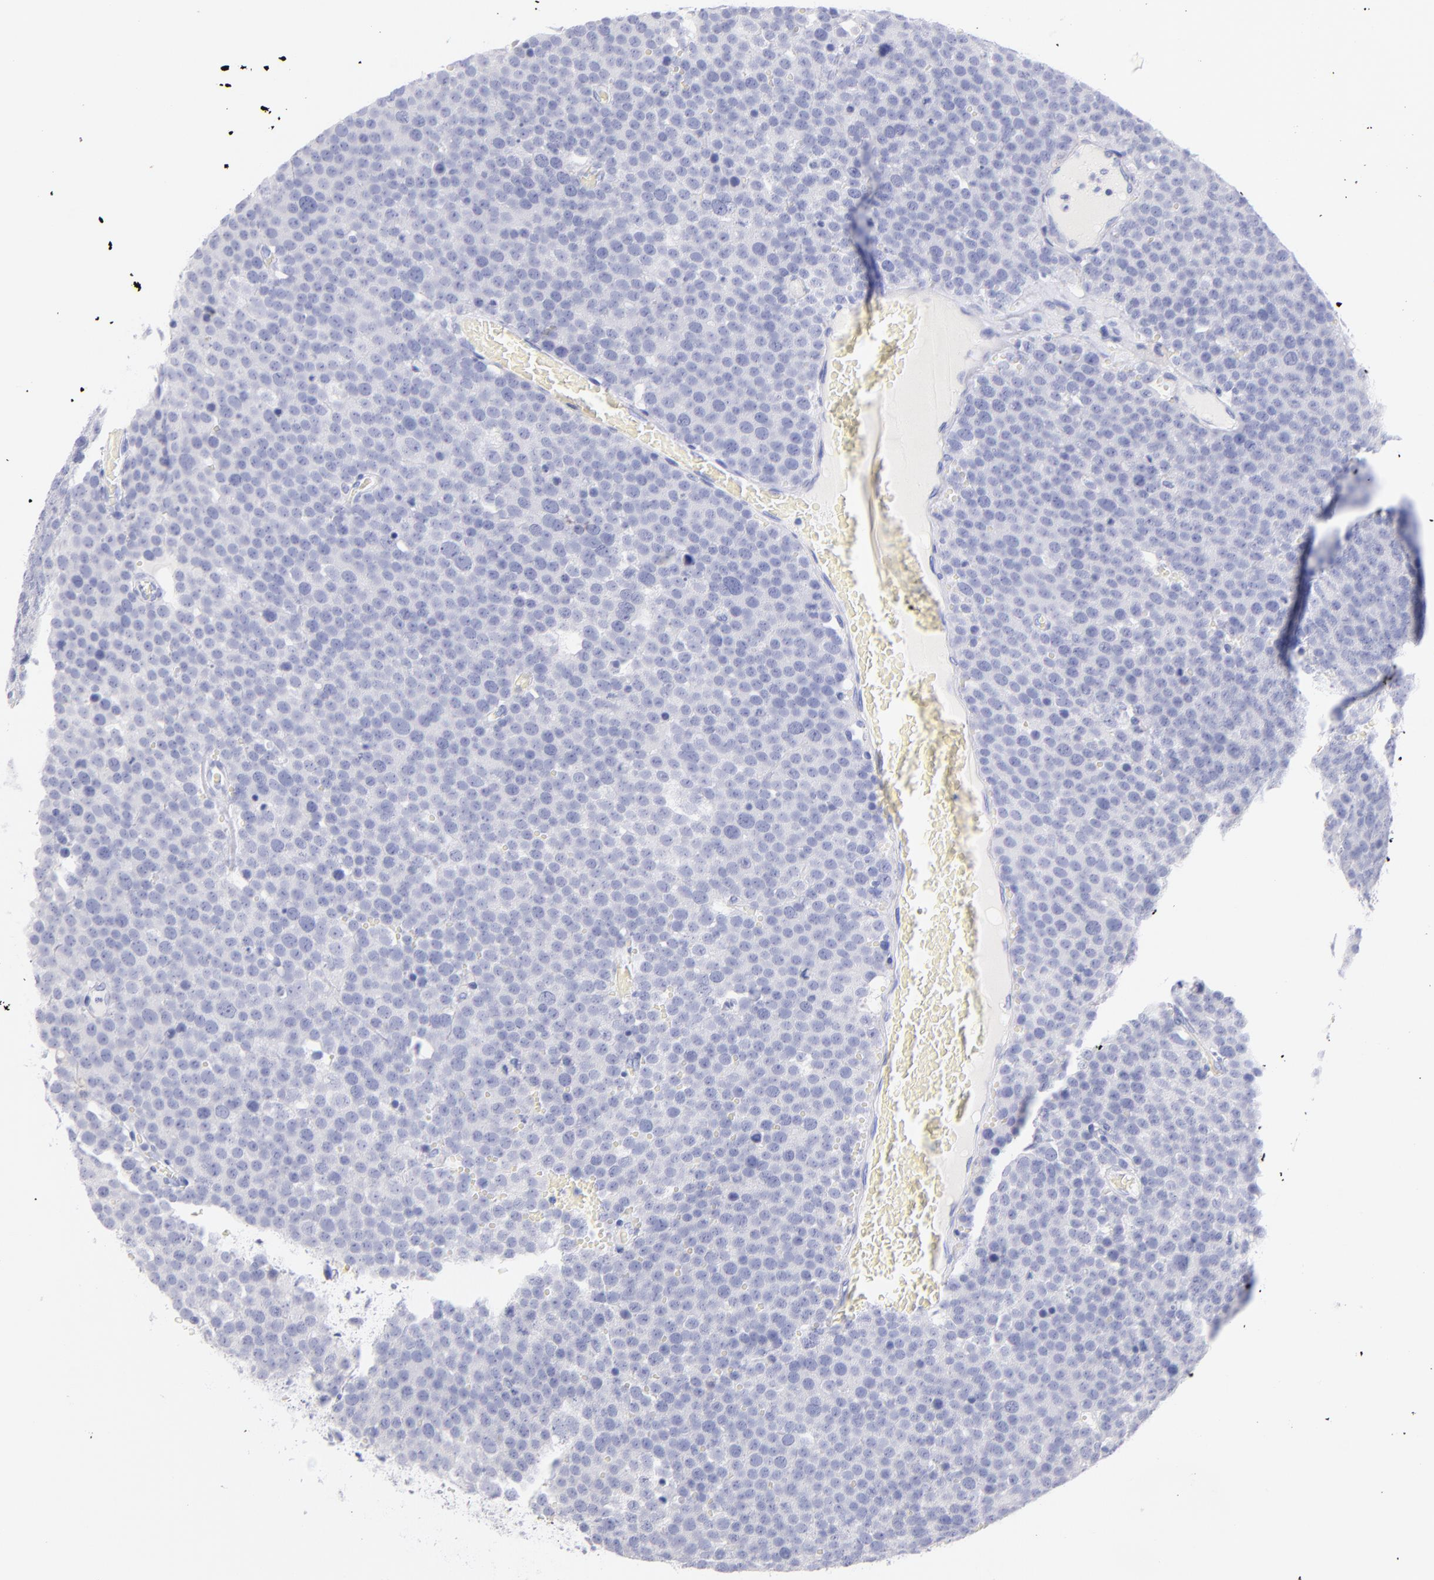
{"staining": {"intensity": "negative", "quantity": "none", "location": "none"}, "tissue": "testis cancer", "cell_type": "Tumor cells", "image_type": "cancer", "snomed": [{"axis": "morphology", "description": "Seminoma, NOS"}, {"axis": "topography", "description": "Testis"}], "caption": "The micrograph displays no staining of tumor cells in seminoma (testis).", "gene": "SCGN", "patient": {"sex": "male", "age": 71}}